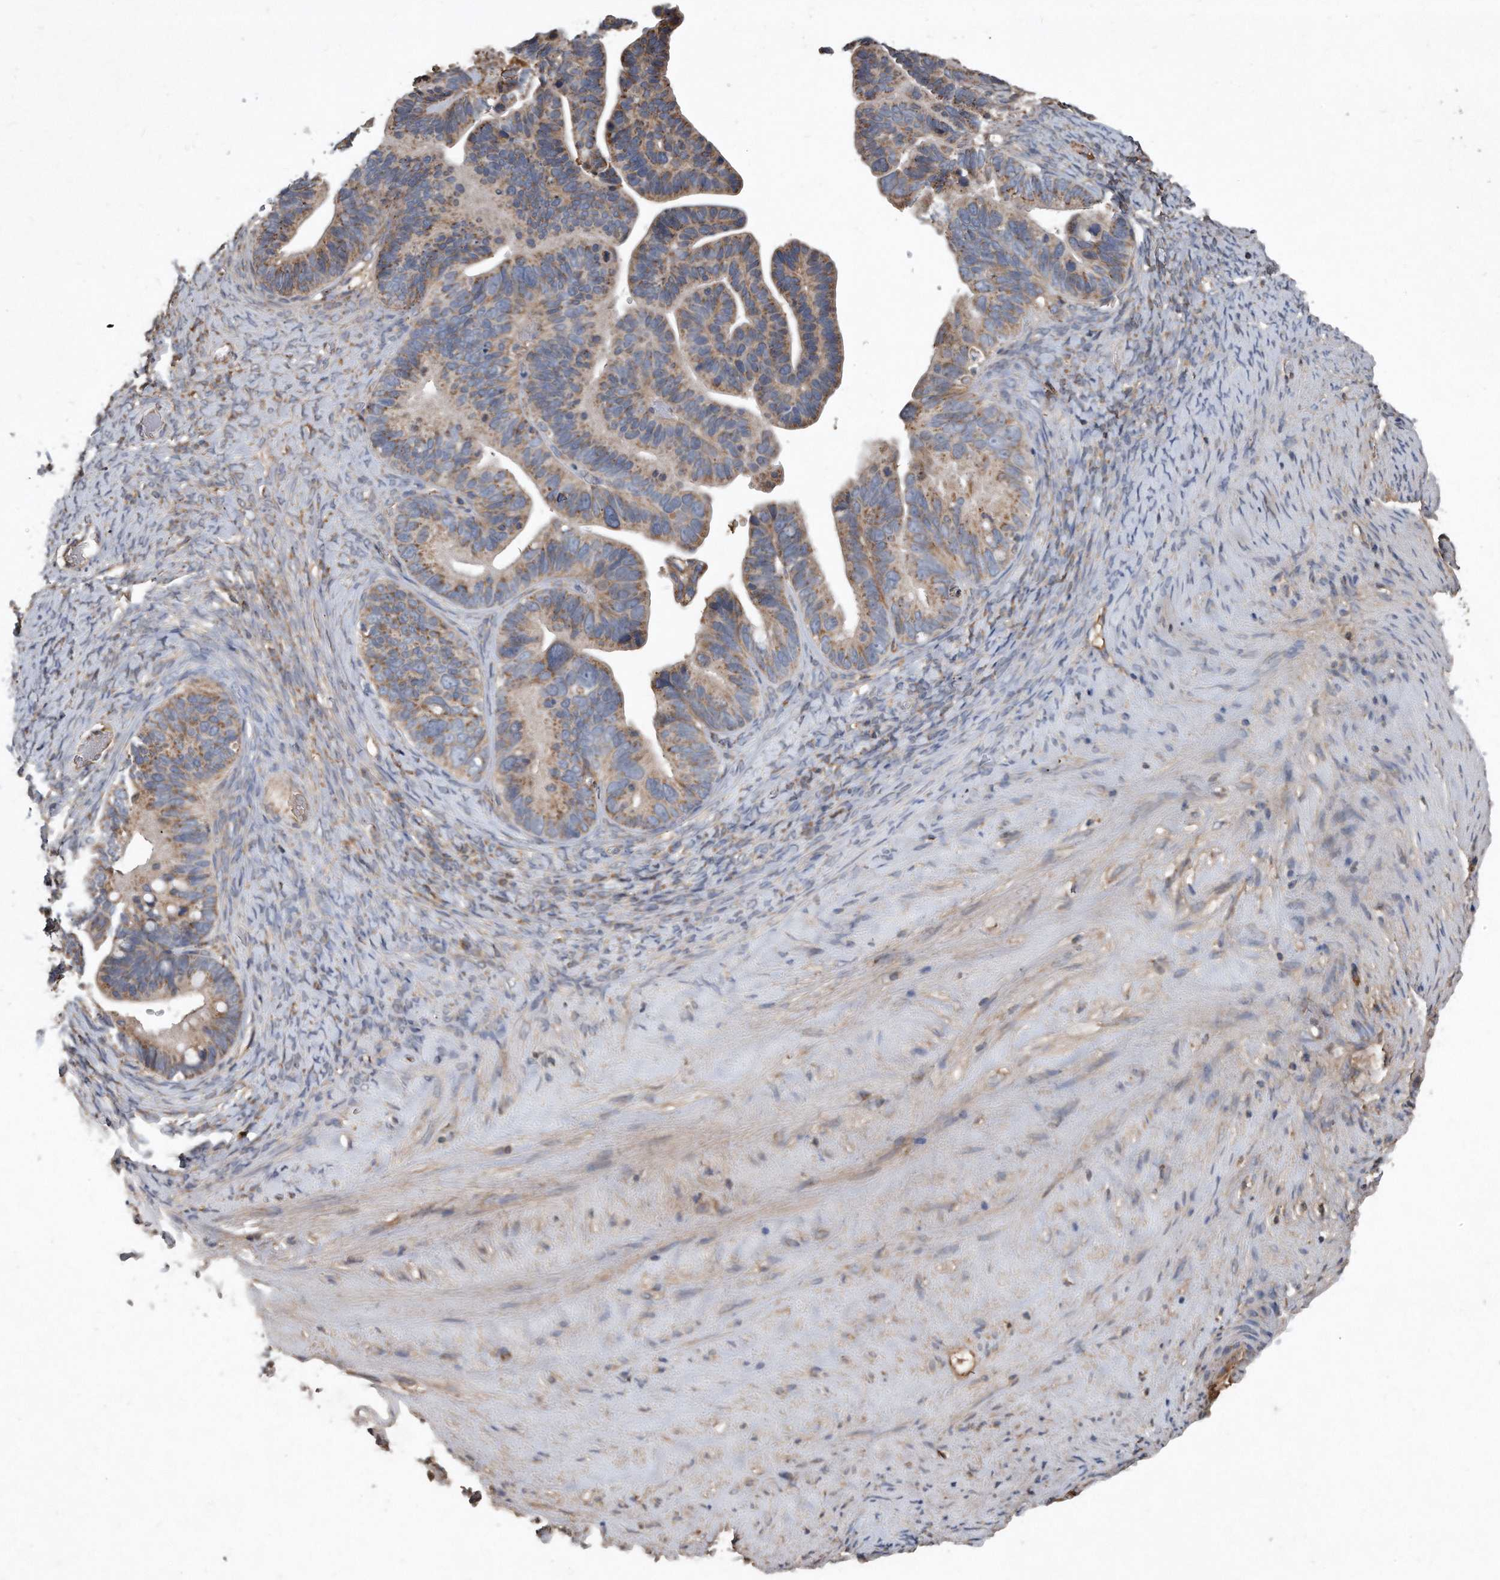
{"staining": {"intensity": "moderate", "quantity": ">75%", "location": "cytoplasmic/membranous"}, "tissue": "ovarian cancer", "cell_type": "Tumor cells", "image_type": "cancer", "snomed": [{"axis": "morphology", "description": "Cystadenocarcinoma, serous, NOS"}, {"axis": "topography", "description": "Ovary"}], "caption": "Protein expression analysis of human ovarian cancer reveals moderate cytoplasmic/membranous expression in about >75% of tumor cells.", "gene": "SDHA", "patient": {"sex": "female", "age": 56}}